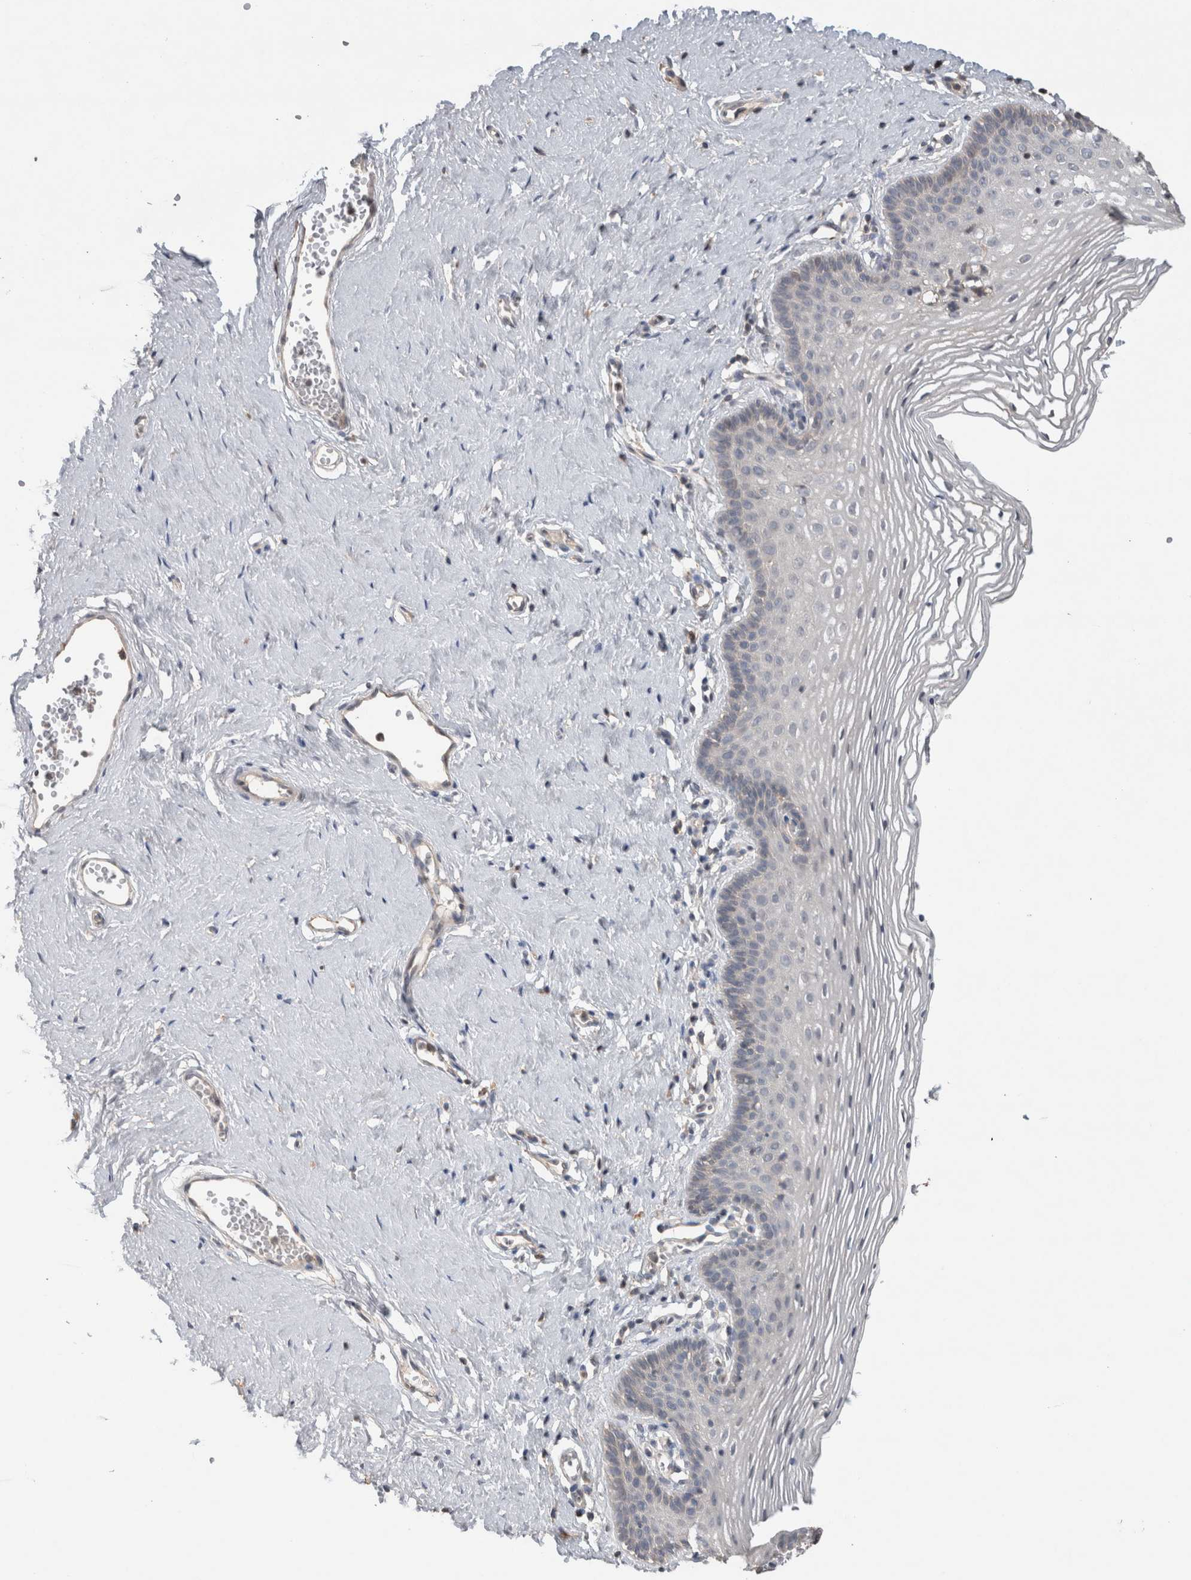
{"staining": {"intensity": "negative", "quantity": "none", "location": "none"}, "tissue": "vagina", "cell_type": "Squamous epithelial cells", "image_type": "normal", "snomed": [{"axis": "morphology", "description": "Normal tissue, NOS"}, {"axis": "topography", "description": "Vagina"}], "caption": "DAB immunohistochemical staining of normal vagina shows no significant positivity in squamous epithelial cells. (DAB (3,3'-diaminobenzidine) immunohistochemistry visualized using brightfield microscopy, high magnification).", "gene": "TRIM5", "patient": {"sex": "female", "age": 32}}